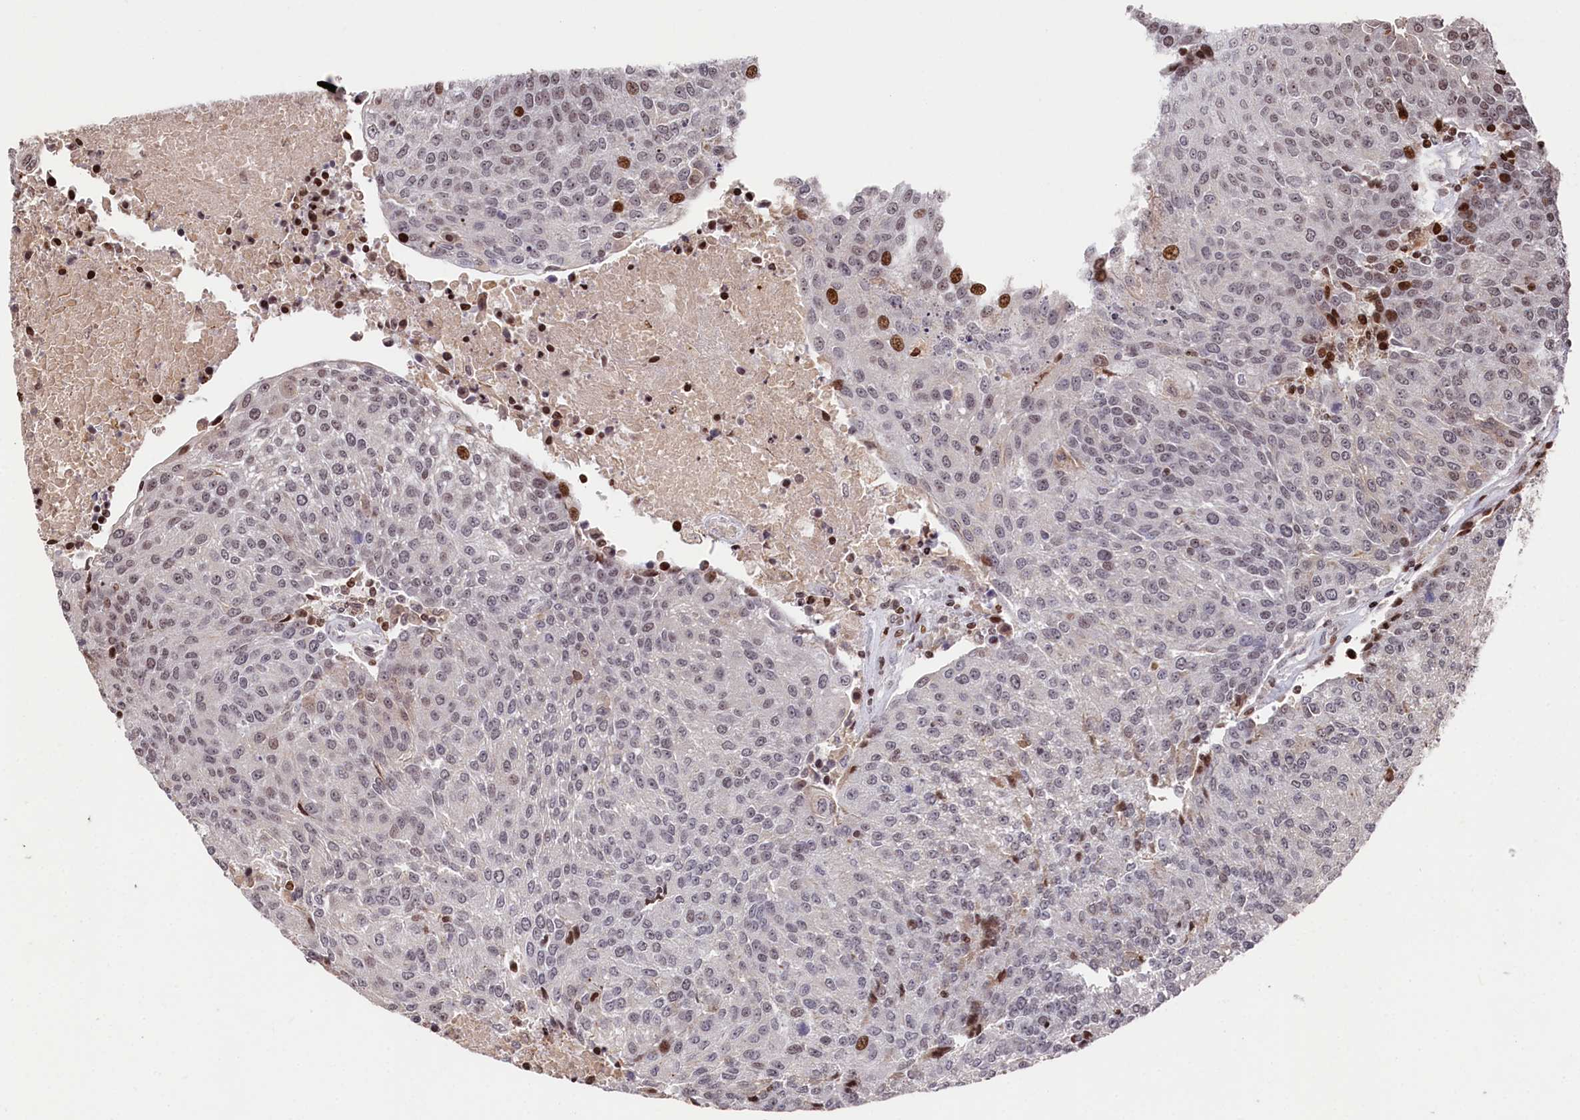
{"staining": {"intensity": "strong", "quantity": "<25%", "location": "nuclear"}, "tissue": "urothelial cancer", "cell_type": "Tumor cells", "image_type": "cancer", "snomed": [{"axis": "morphology", "description": "Urothelial carcinoma, High grade"}, {"axis": "topography", "description": "Urinary bladder"}], "caption": "The histopathology image exhibits a brown stain indicating the presence of a protein in the nuclear of tumor cells in urothelial carcinoma (high-grade). The protein of interest is stained brown, and the nuclei are stained in blue (DAB (3,3'-diaminobenzidine) IHC with brightfield microscopy, high magnification).", "gene": "MCF2L2", "patient": {"sex": "female", "age": 85}}